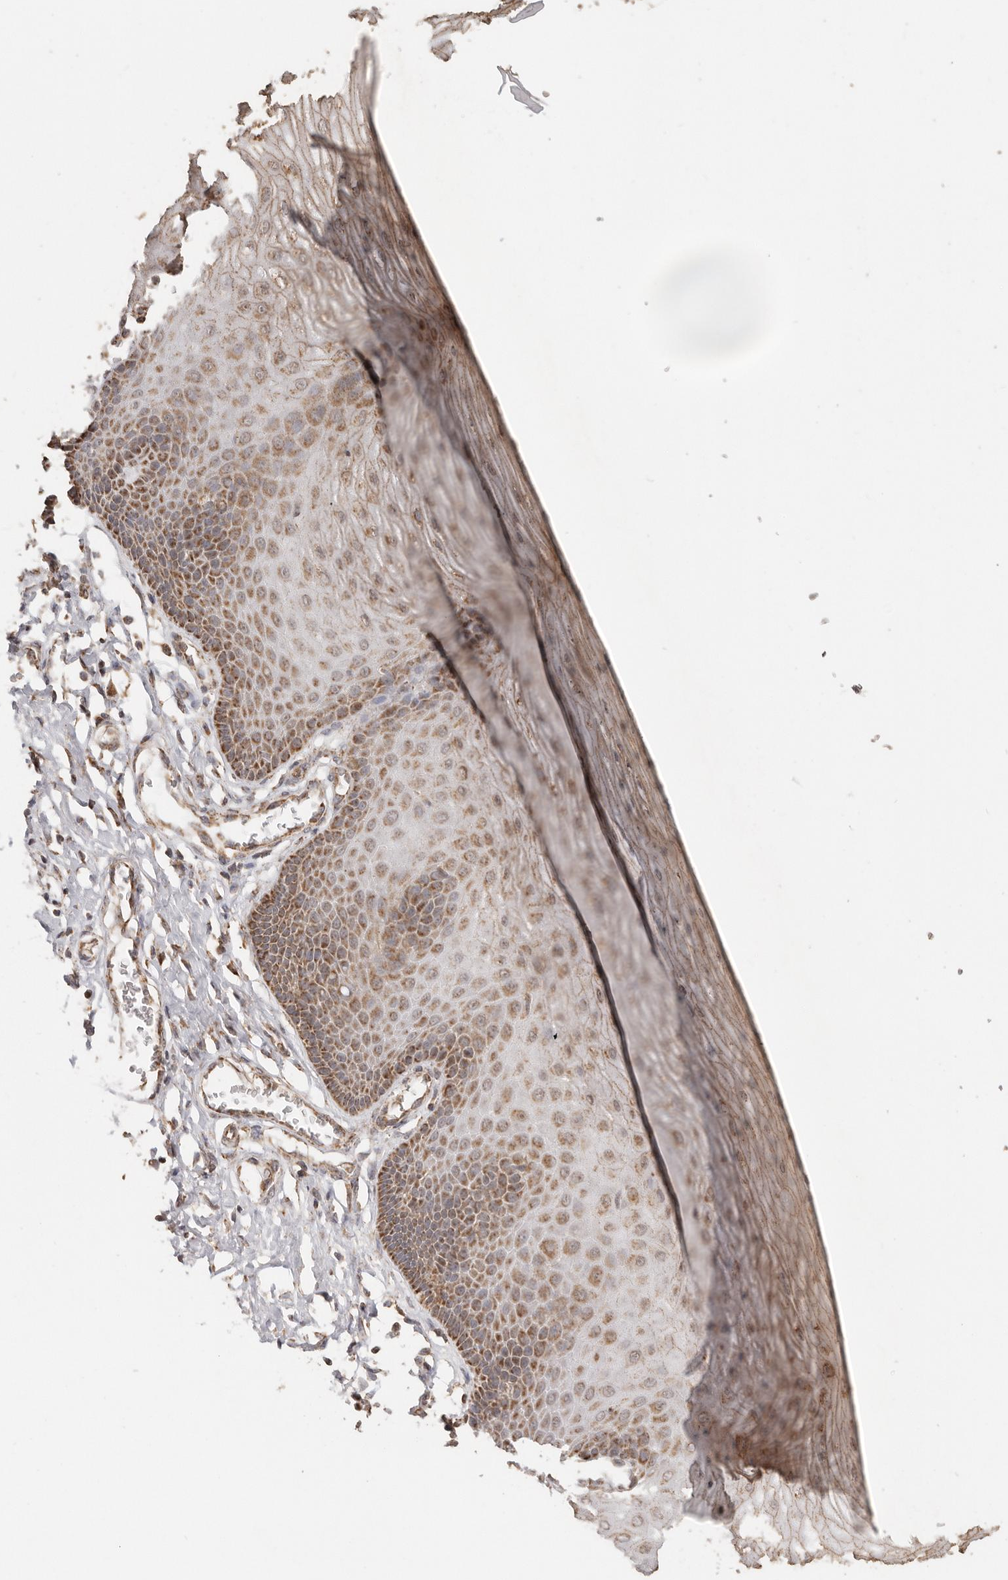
{"staining": {"intensity": "moderate", "quantity": ">75%", "location": "cytoplasmic/membranous"}, "tissue": "cervix", "cell_type": "Glandular cells", "image_type": "normal", "snomed": [{"axis": "morphology", "description": "Normal tissue, NOS"}, {"axis": "topography", "description": "Cervix"}], "caption": "Protein staining of unremarkable cervix reveals moderate cytoplasmic/membranous expression in approximately >75% of glandular cells. The staining is performed using DAB (3,3'-diaminobenzidine) brown chromogen to label protein expression. The nuclei are counter-stained blue using hematoxylin.", "gene": "NDUFB11", "patient": {"sex": "female", "age": 55}}